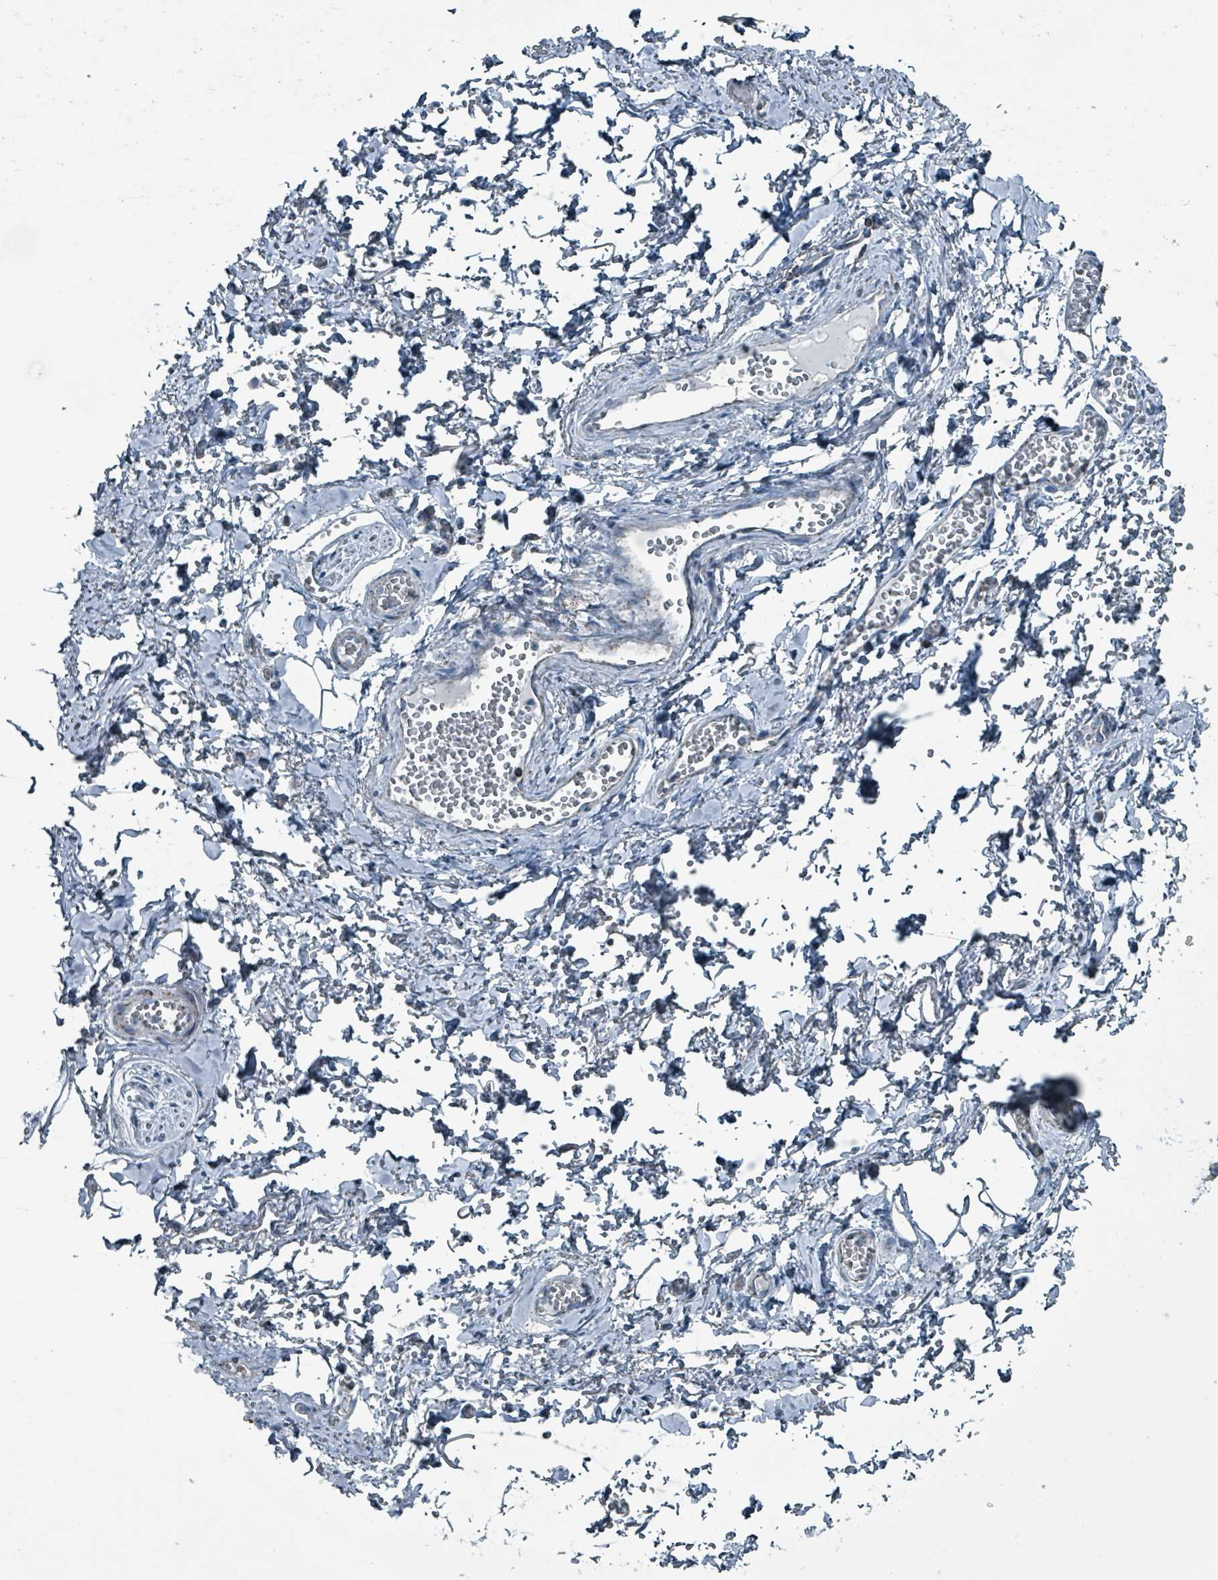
{"staining": {"intensity": "negative", "quantity": "none", "location": "none"}, "tissue": "adipose tissue", "cell_type": "Adipocytes", "image_type": "normal", "snomed": [{"axis": "morphology", "description": "Normal tissue, NOS"}, {"axis": "topography", "description": "Vulva"}, {"axis": "topography", "description": "Vagina"}, {"axis": "topography", "description": "Peripheral nerve tissue"}], "caption": "A high-resolution micrograph shows immunohistochemistry (IHC) staining of benign adipose tissue, which reveals no significant positivity in adipocytes.", "gene": "ABHD18", "patient": {"sex": "female", "age": 66}}